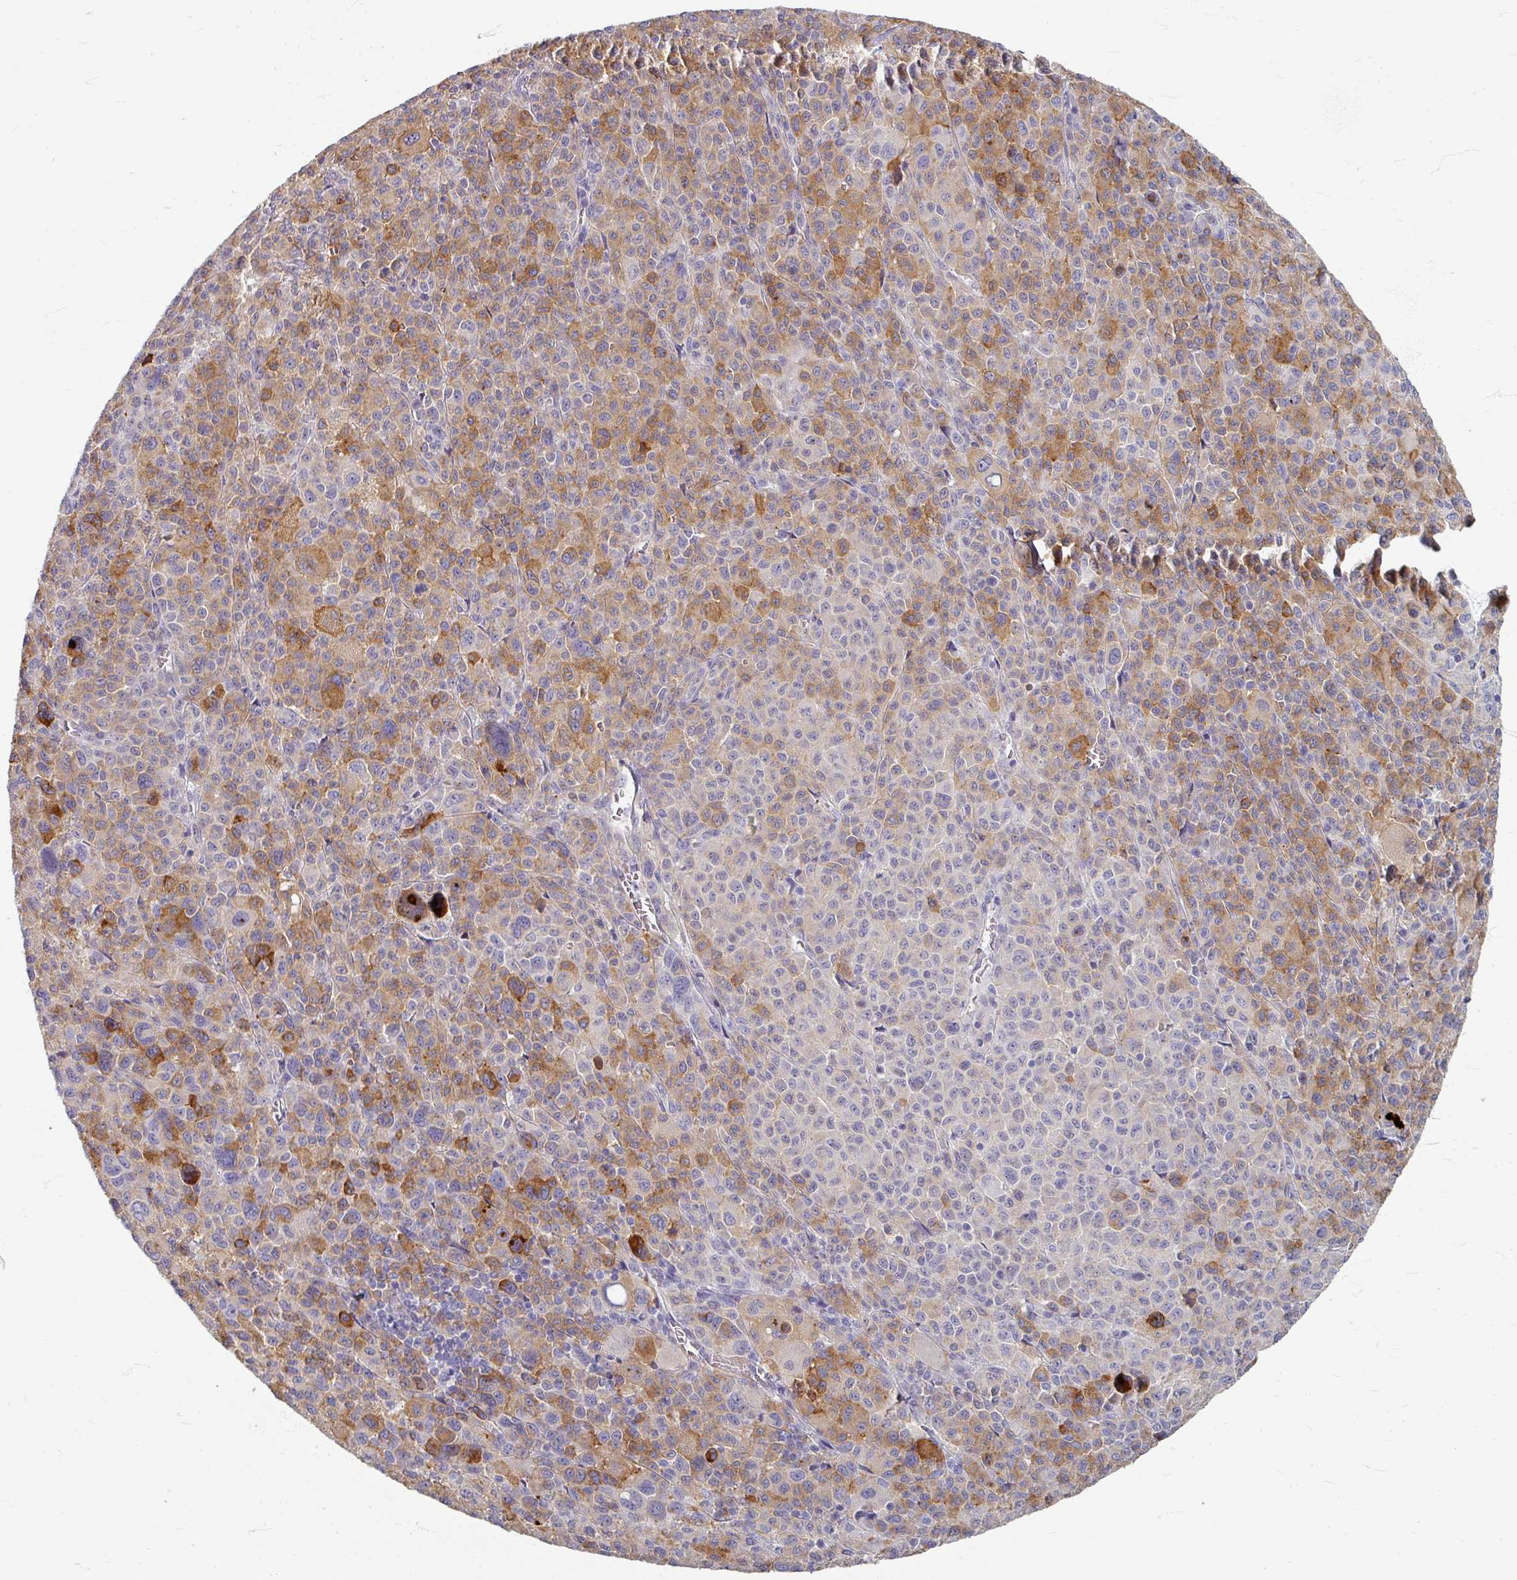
{"staining": {"intensity": "moderate", "quantity": "25%-75%", "location": "cytoplasmic/membranous"}, "tissue": "melanoma", "cell_type": "Tumor cells", "image_type": "cancer", "snomed": [{"axis": "morphology", "description": "Malignant melanoma, Metastatic site"}, {"axis": "topography", "description": "Skin"}], "caption": "Melanoma was stained to show a protein in brown. There is medium levels of moderate cytoplasmic/membranous expression in approximately 25%-75% of tumor cells.", "gene": "ZNF878", "patient": {"sex": "female", "age": 74}}